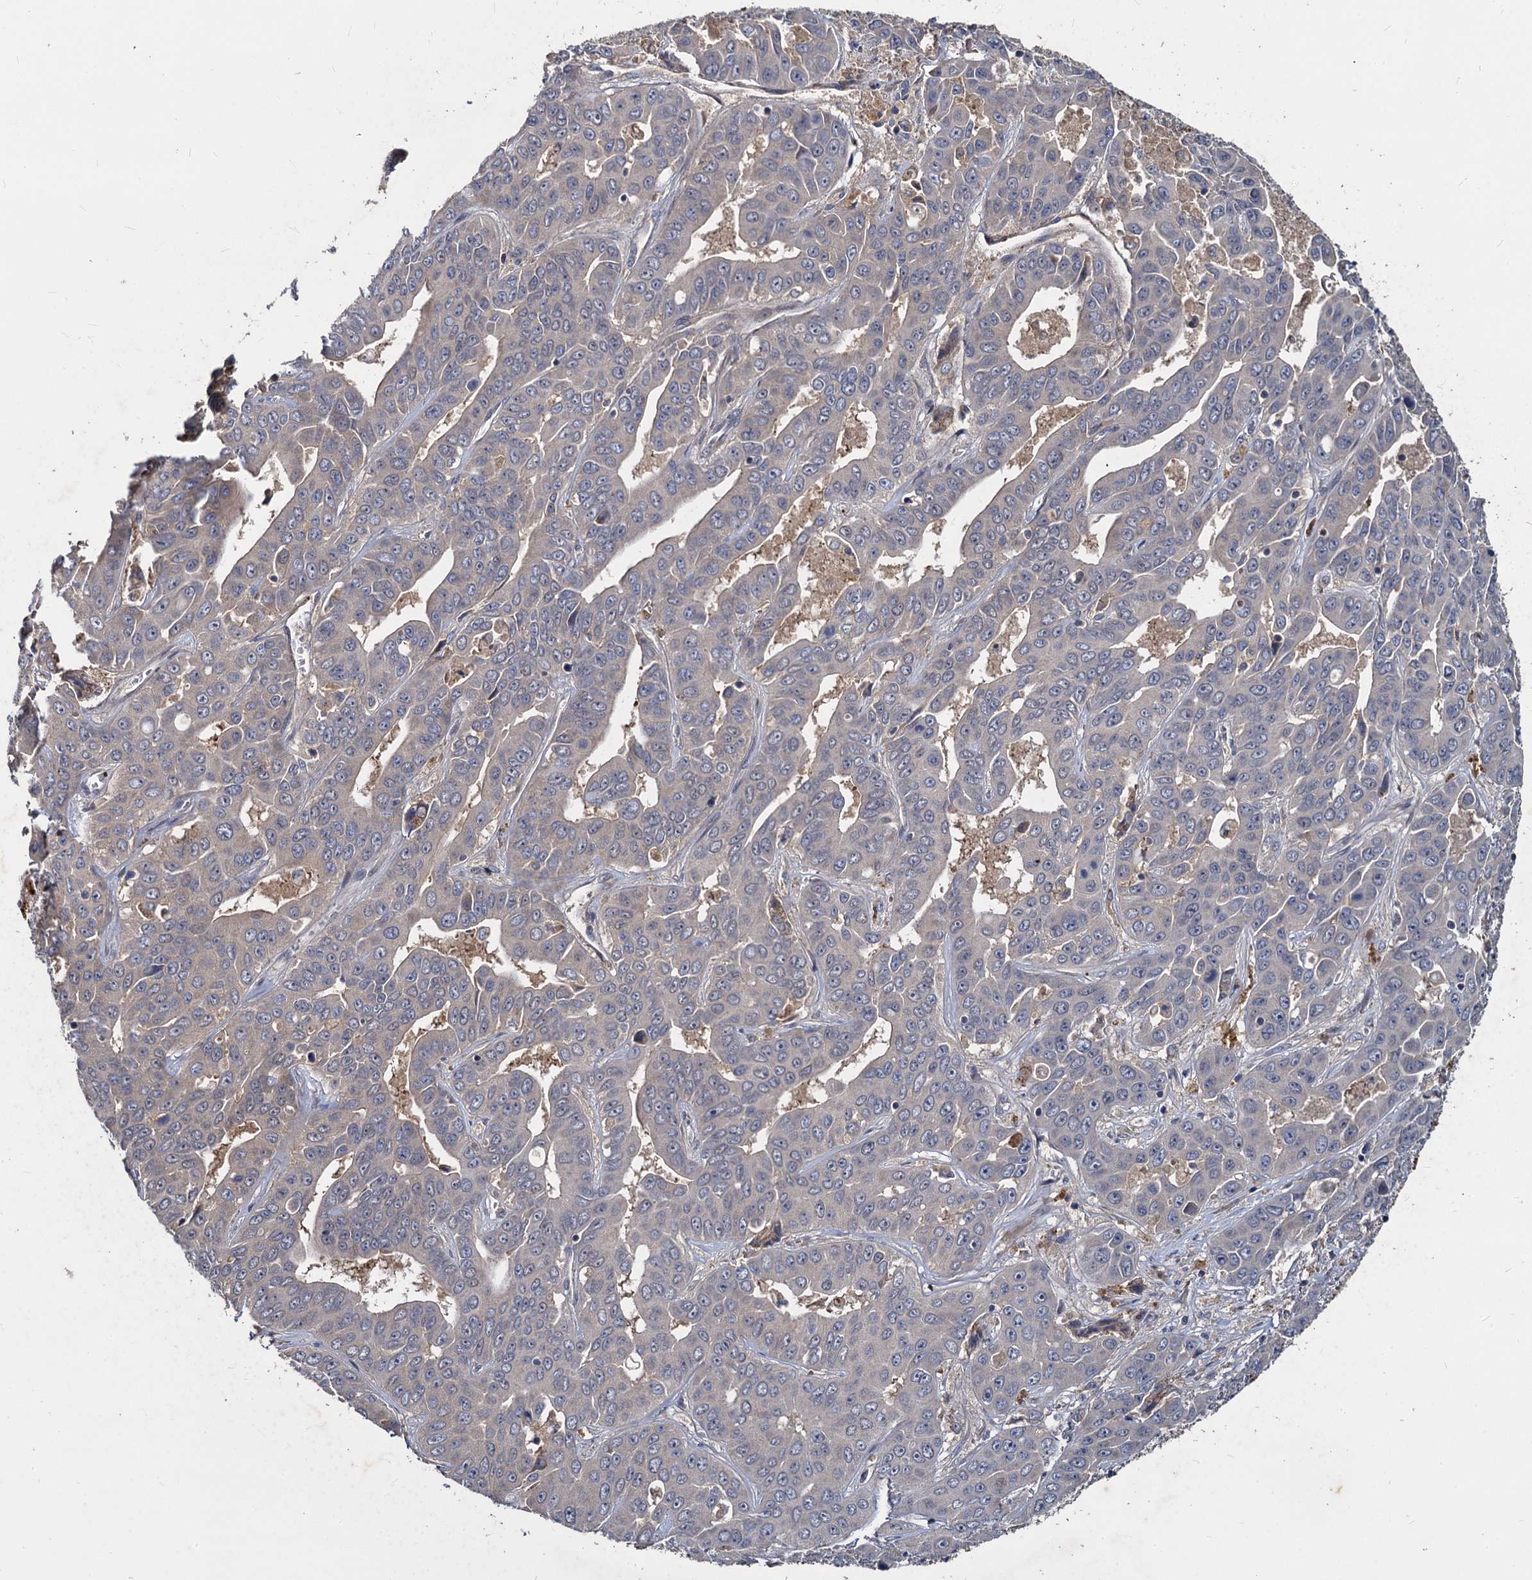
{"staining": {"intensity": "negative", "quantity": "none", "location": "none"}, "tissue": "liver cancer", "cell_type": "Tumor cells", "image_type": "cancer", "snomed": [{"axis": "morphology", "description": "Cholangiocarcinoma"}, {"axis": "topography", "description": "Liver"}], "caption": "Liver cancer was stained to show a protein in brown. There is no significant staining in tumor cells.", "gene": "CCDC184", "patient": {"sex": "female", "age": 52}}